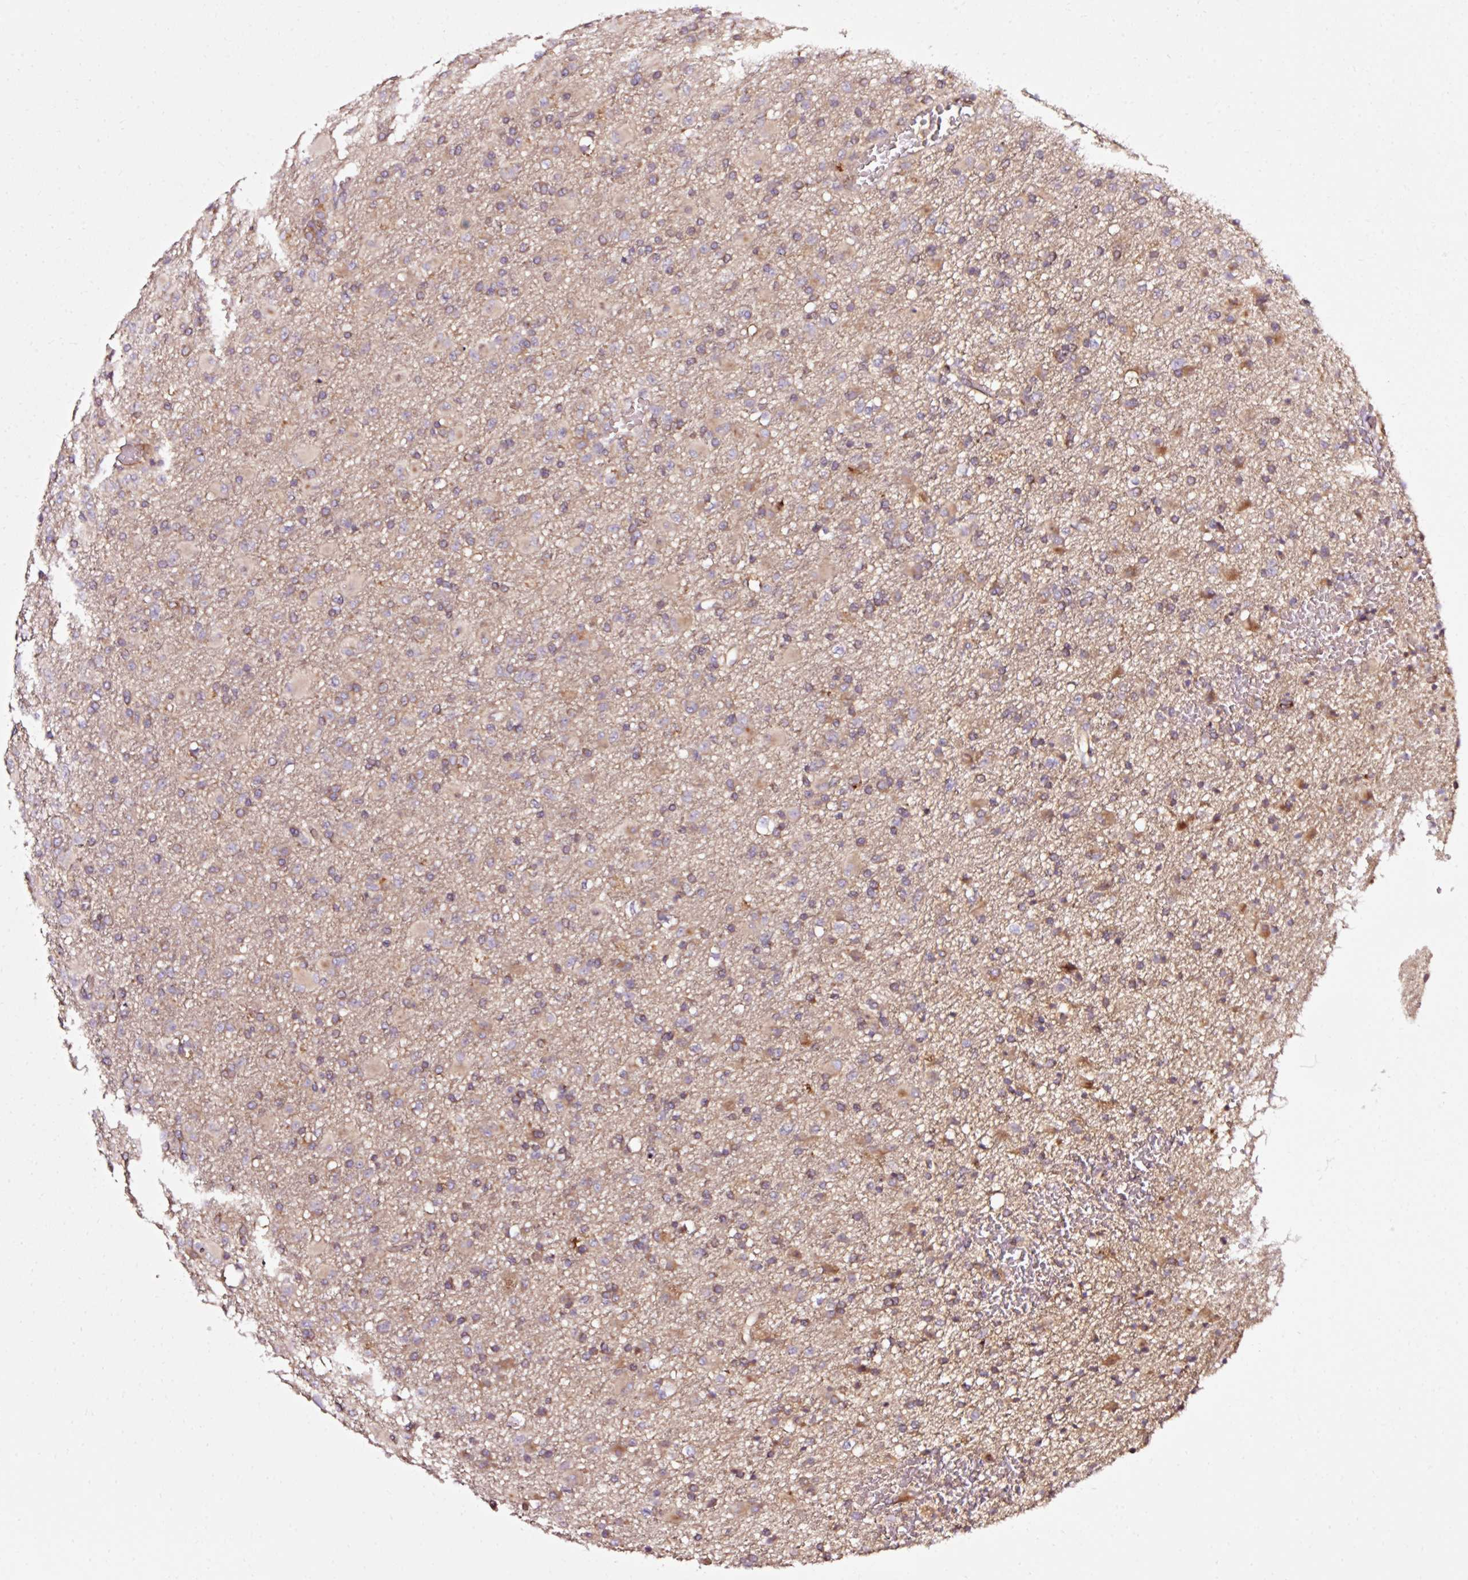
{"staining": {"intensity": "negative", "quantity": "none", "location": "none"}, "tissue": "glioma", "cell_type": "Tumor cells", "image_type": "cancer", "snomed": [{"axis": "morphology", "description": "Glioma, malignant, Low grade"}, {"axis": "topography", "description": "Brain"}], "caption": "High power microscopy micrograph of an immunohistochemistry (IHC) image of malignant glioma (low-grade), revealing no significant staining in tumor cells.", "gene": "NAPA", "patient": {"sex": "male", "age": 65}}